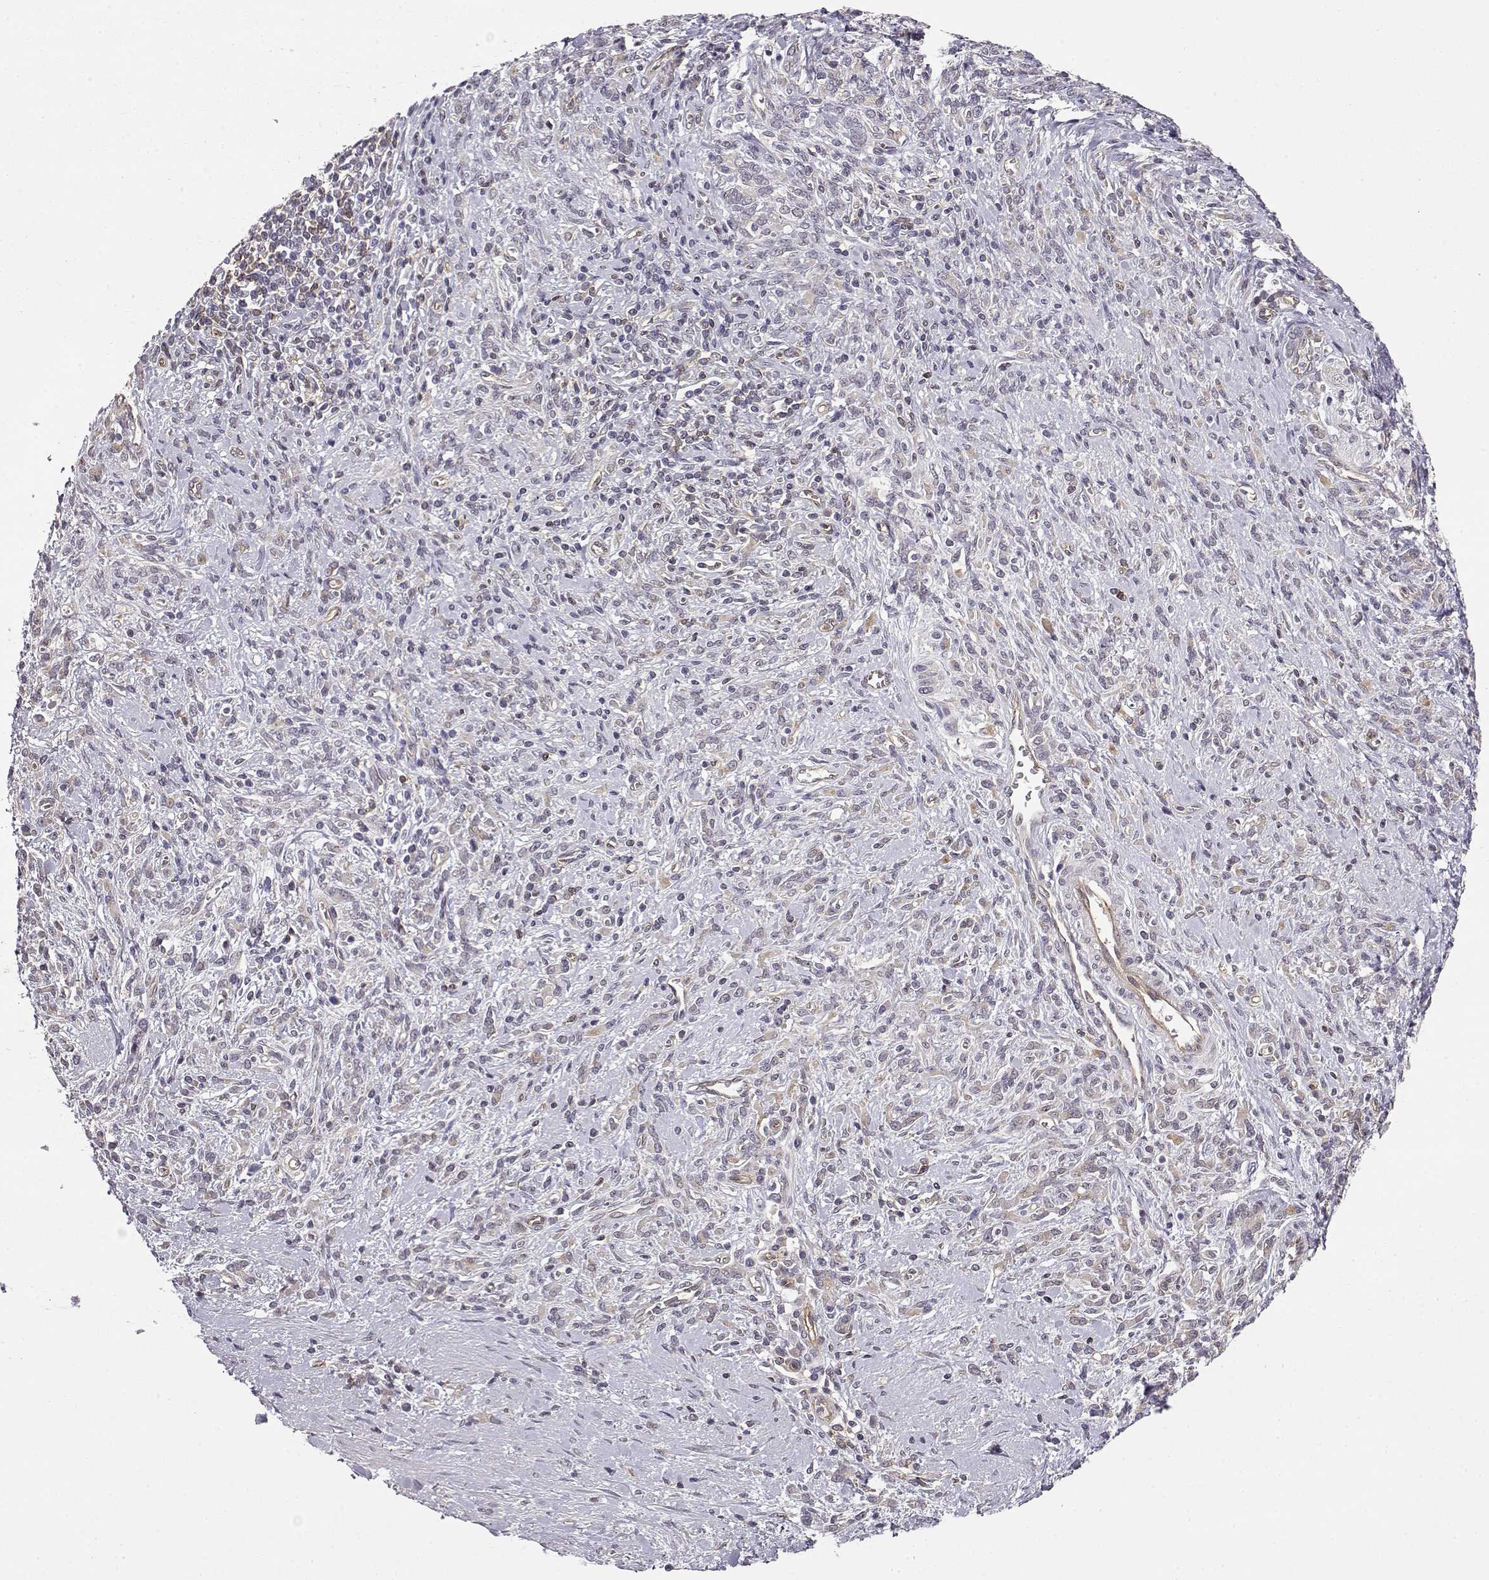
{"staining": {"intensity": "moderate", "quantity": "<25%", "location": "cytoplasmic/membranous"}, "tissue": "stomach cancer", "cell_type": "Tumor cells", "image_type": "cancer", "snomed": [{"axis": "morphology", "description": "Adenocarcinoma, NOS"}, {"axis": "topography", "description": "Stomach"}], "caption": "Stomach cancer stained for a protein (brown) displays moderate cytoplasmic/membranous positive staining in approximately <25% of tumor cells.", "gene": "IFITM1", "patient": {"sex": "female", "age": 57}}